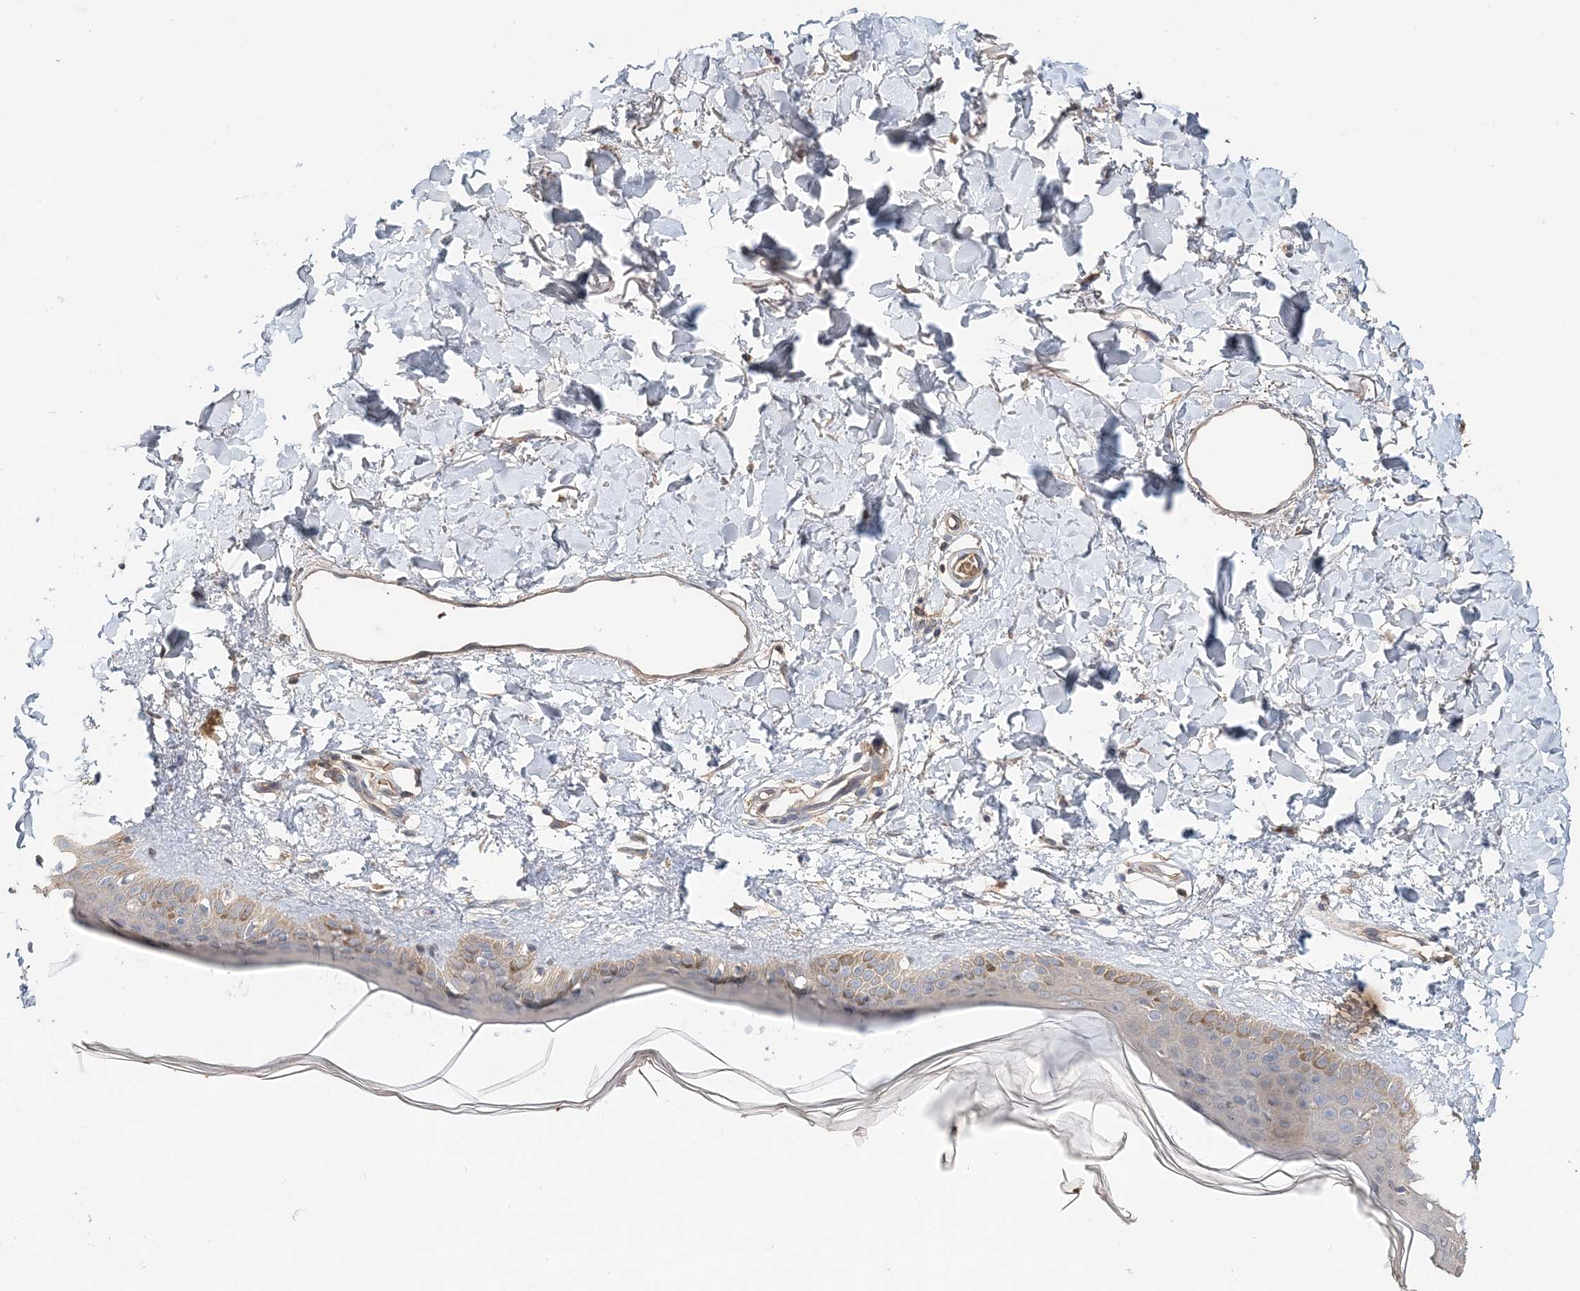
{"staining": {"intensity": "weak", "quantity": ">75%", "location": "cytoplasmic/membranous"}, "tissue": "skin", "cell_type": "Fibroblasts", "image_type": "normal", "snomed": [{"axis": "morphology", "description": "Normal tissue, NOS"}, {"axis": "topography", "description": "Skin"}], "caption": "Immunohistochemistry (IHC) of normal human skin reveals low levels of weak cytoplasmic/membranous expression in approximately >75% of fibroblasts. (DAB (3,3'-diaminobenzidine) IHC, brown staining for protein, blue staining for nuclei).", "gene": "SYCP3", "patient": {"sex": "female", "age": 58}}